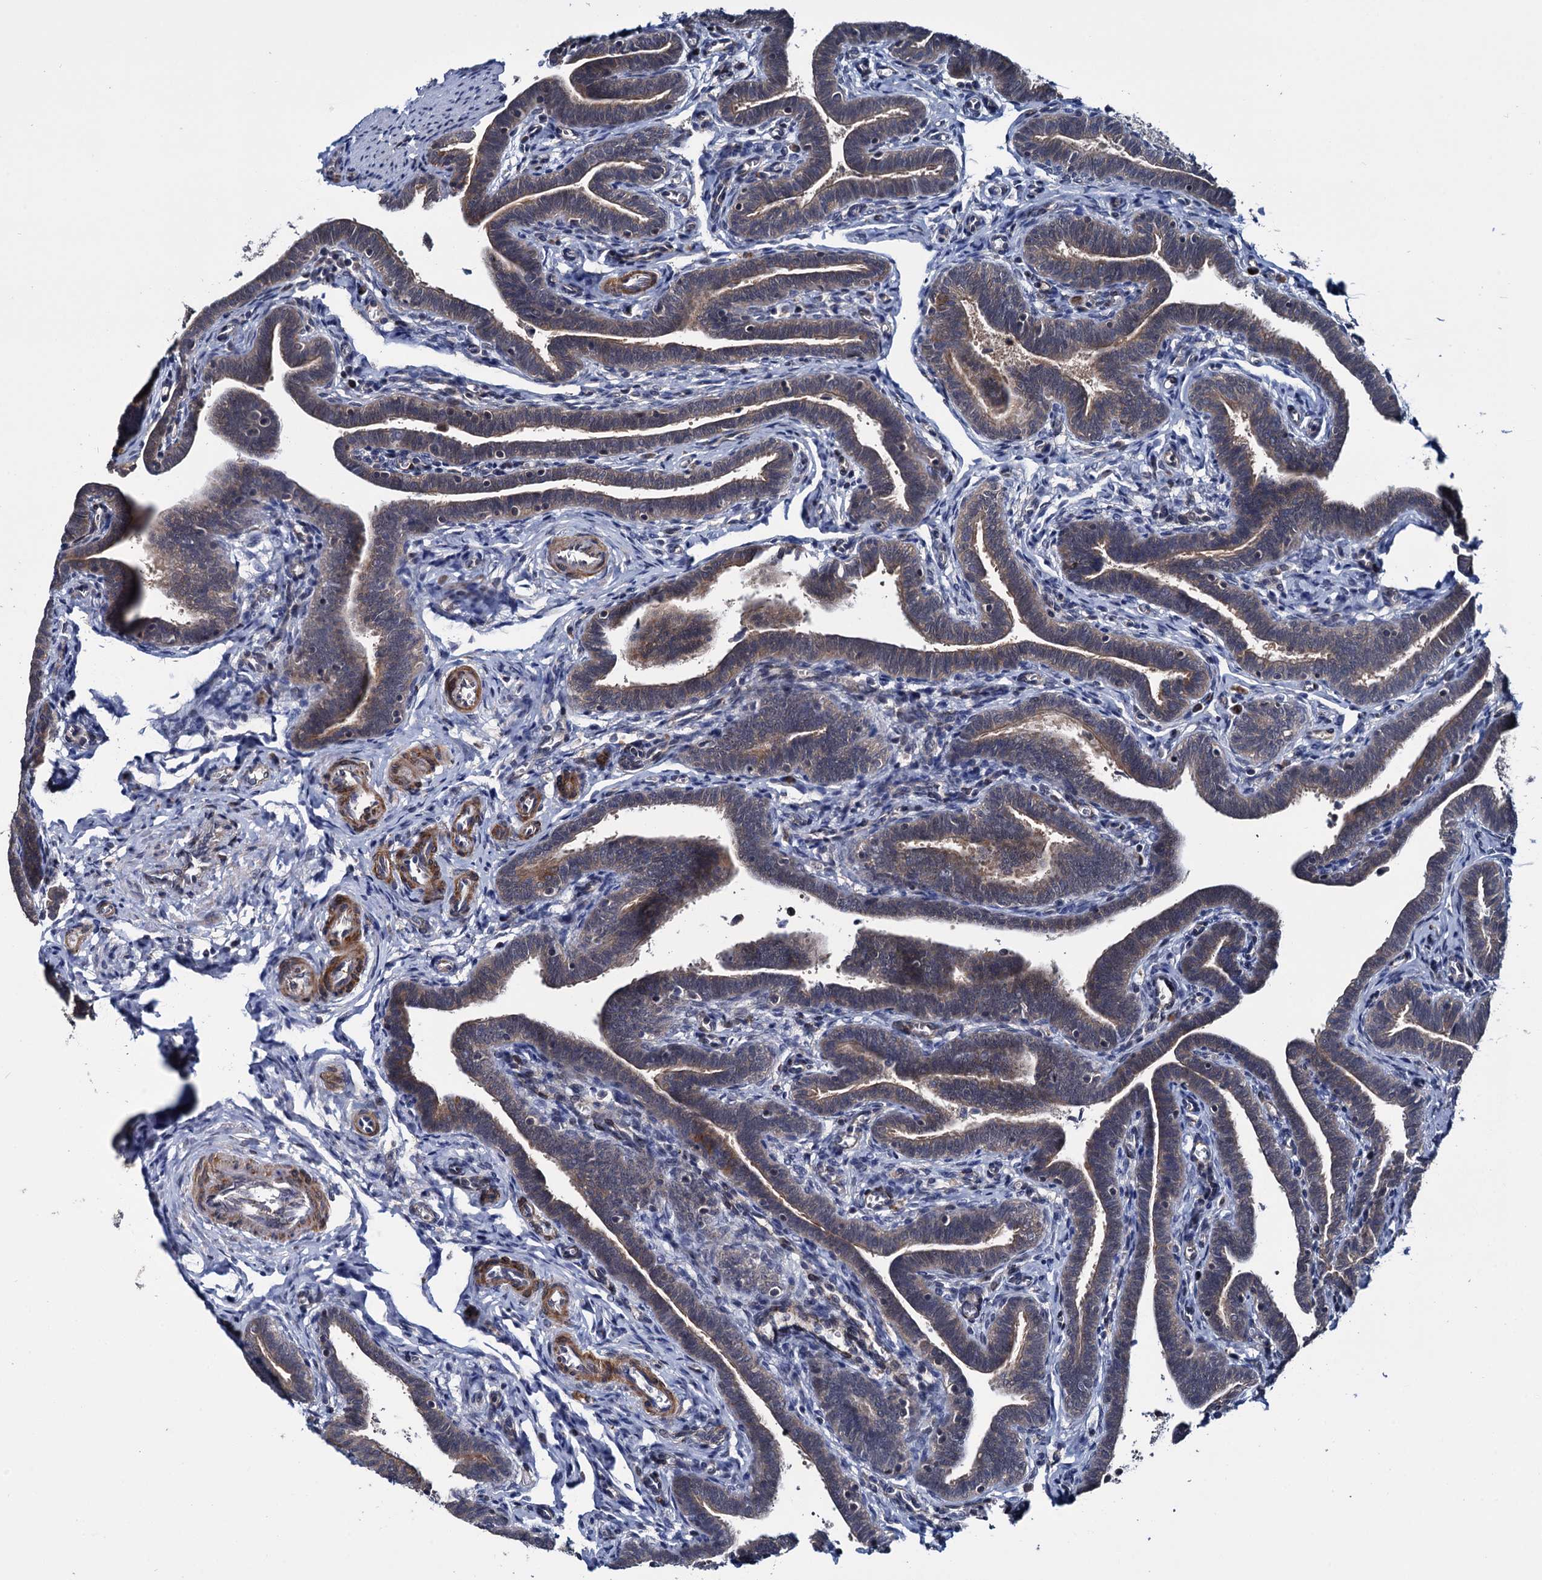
{"staining": {"intensity": "moderate", "quantity": ">75%", "location": "cytoplasmic/membranous"}, "tissue": "fallopian tube", "cell_type": "Glandular cells", "image_type": "normal", "snomed": [{"axis": "morphology", "description": "Normal tissue, NOS"}, {"axis": "topography", "description": "Fallopian tube"}], "caption": "Fallopian tube stained with DAB immunohistochemistry shows medium levels of moderate cytoplasmic/membranous positivity in about >75% of glandular cells. Ihc stains the protein in brown and the nuclei are stained blue.", "gene": "ARHGAP42", "patient": {"sex": "female", "age": 36}}